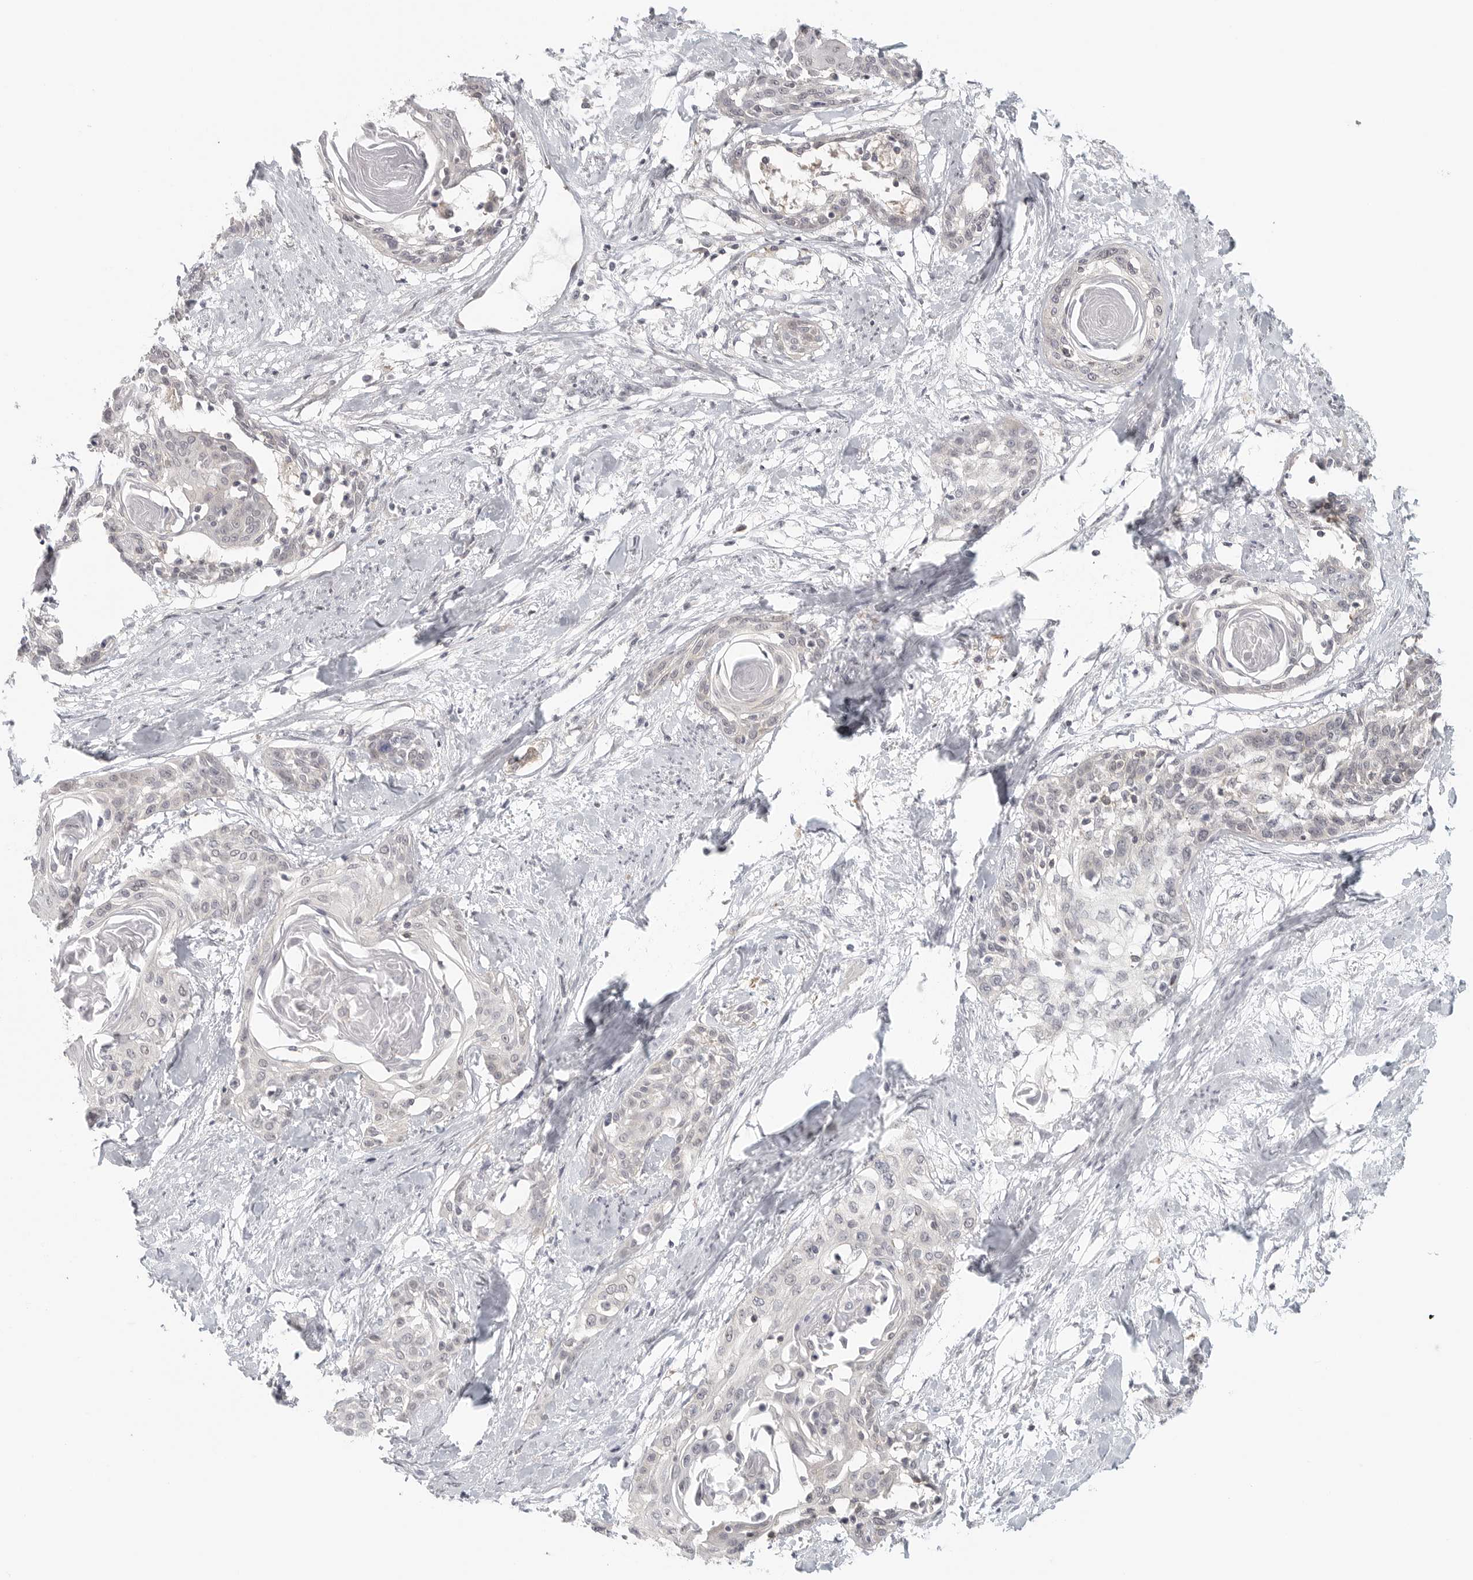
{"staining": {"intensity": "negative", "quantity": "none", "location": "none"}, "tissue": "cervical cancer", "cell_type": "Tumor cells", "image_type": "cancer", "snomed": [{"axis": "morphology", "description": "Squamous cell carcinoma, NOS"}, {"axis": "topography", "description": "Cervix"}], "caption": "DAB immunohistochemical staining of squamous cell carcinoma (cervical) demonstrates no significant expression in tumor cells.", "gene": "HDAC6", "patient": {"sex": "female", "age": 57}}